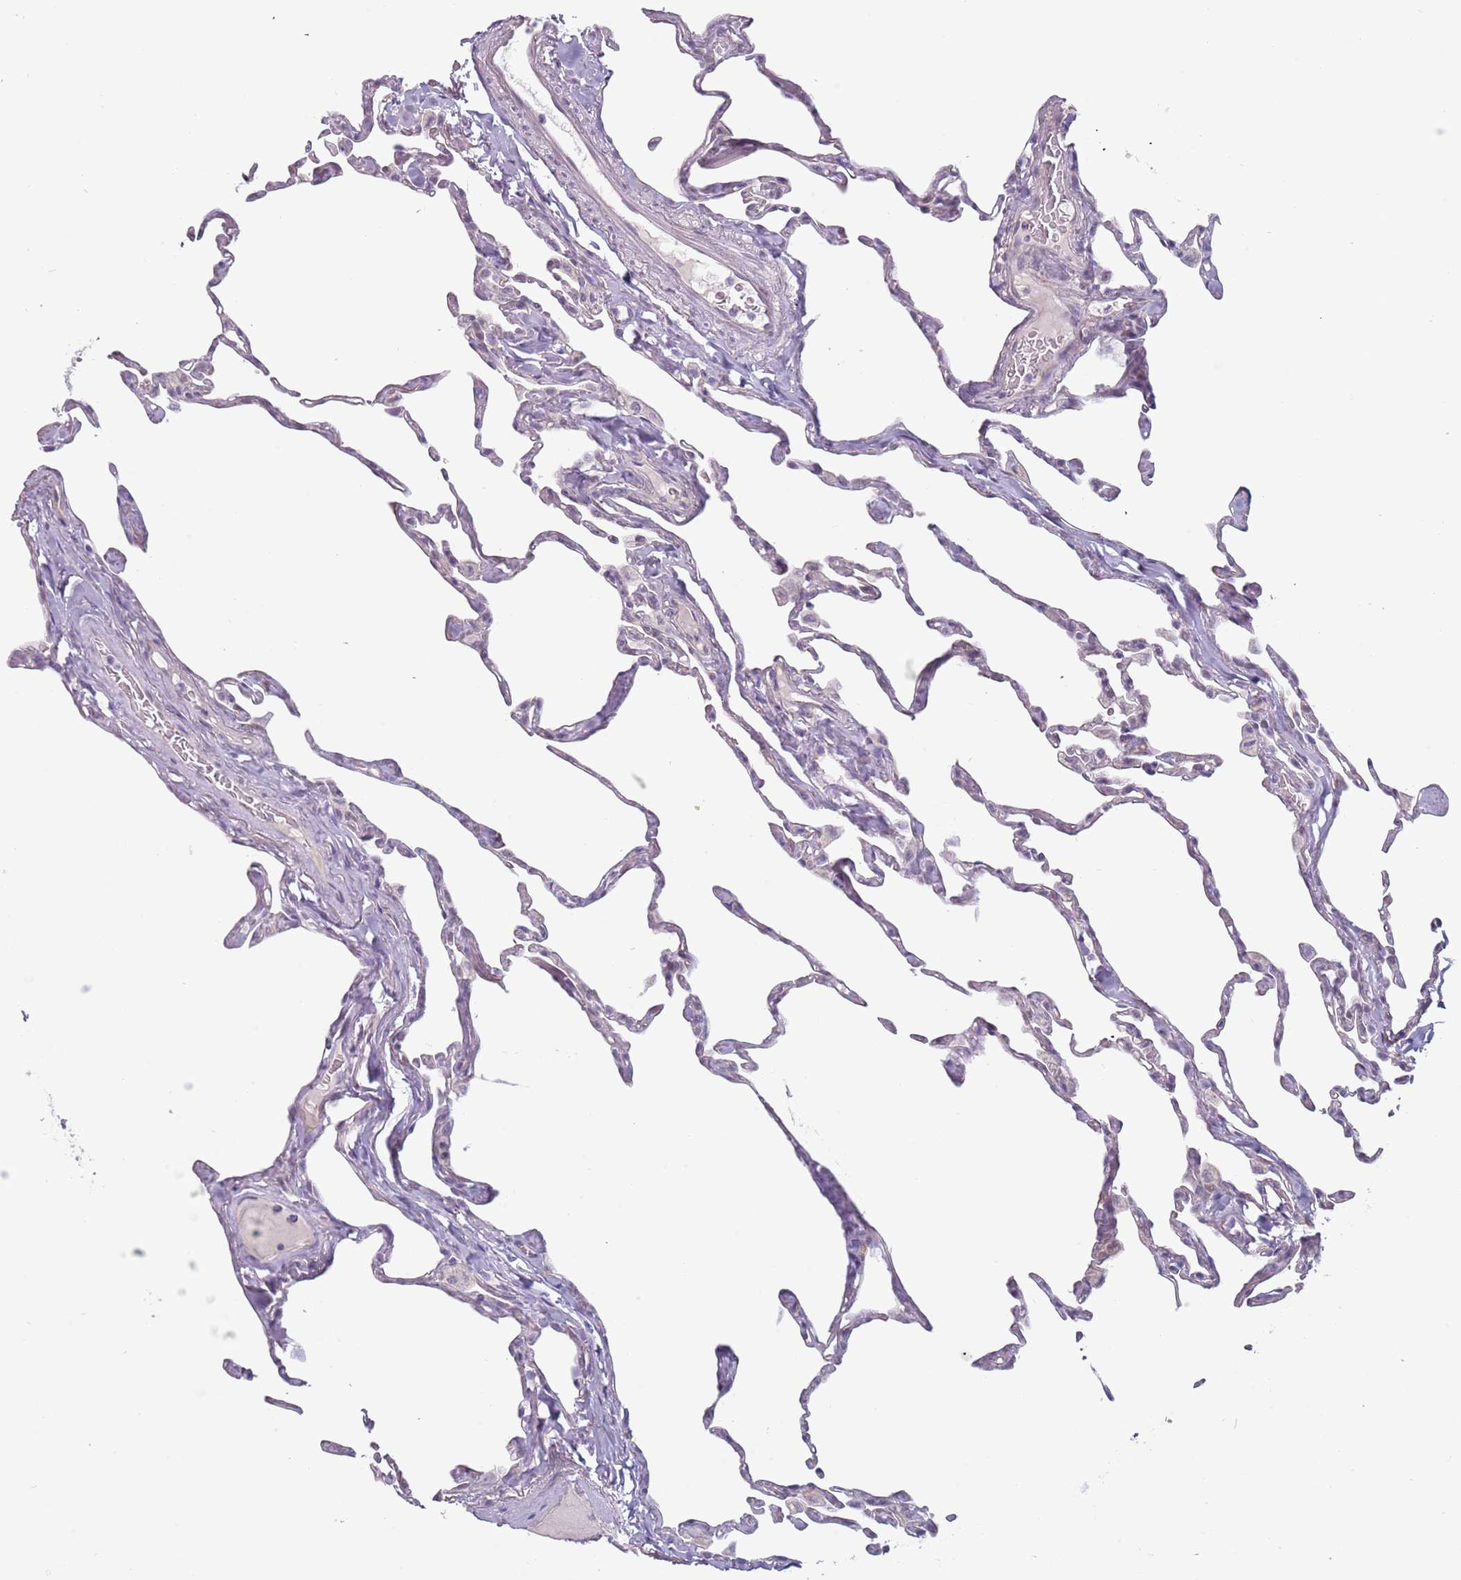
{"staining": {"intensity": "negative", "quantity": "none", "location": "none"}, "tissue": "lung", "cell_type": "Alveolar cells", "image_type": "normal", "snomed": [{"axis": "morphology", "description": "Normal tissue, NOS"}, {"axis": "topography", "description": "Lung"}], "caption": "DAB (3,3'-diaminobenzidine) immunohistochemical staining of benign lung shows no significant expression in alveolar cells.", "gene": "RFX2", "patient": {"sex": "male", "age": 65}}